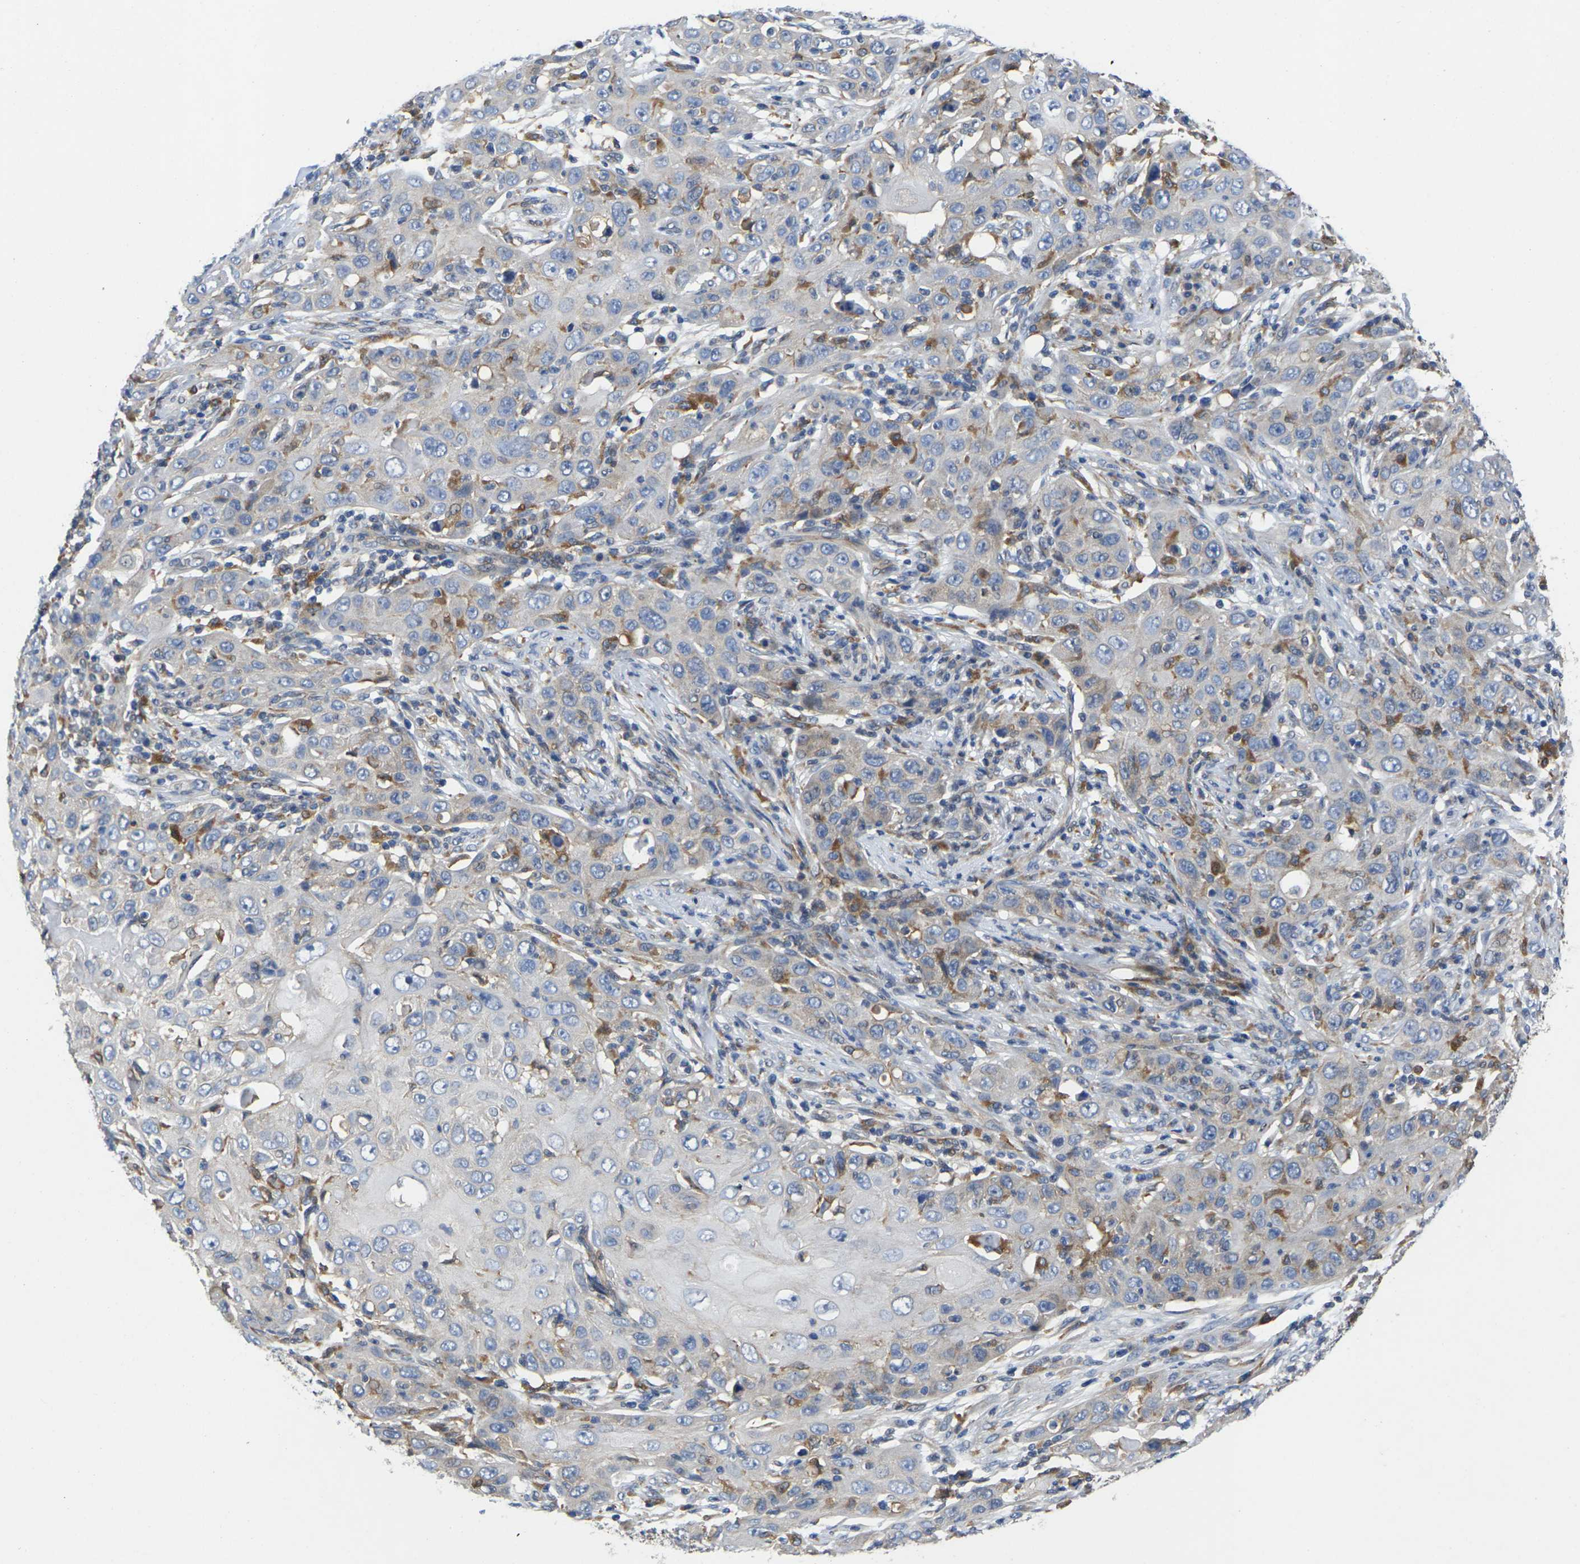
{"staining": {"intensity": "weak", "quantity": "<25%", "location": "cytoplasmic/membranous"}, "tissue": "skin cancer", "cell_type": "Tumor cells", "image_type": "cancer", "snomed": [{"axis": "morphology", "description": "Squamous cell carcinoma, NOS"}, {"axis": "topography", "description": "Skin"}], "caption": "Protein analysis of skin squamous cell carcinoma exhibits no significant staining in tumor cells.", "gene": "SCNN1A", "patient": {"sex": "female", "age": 88}}